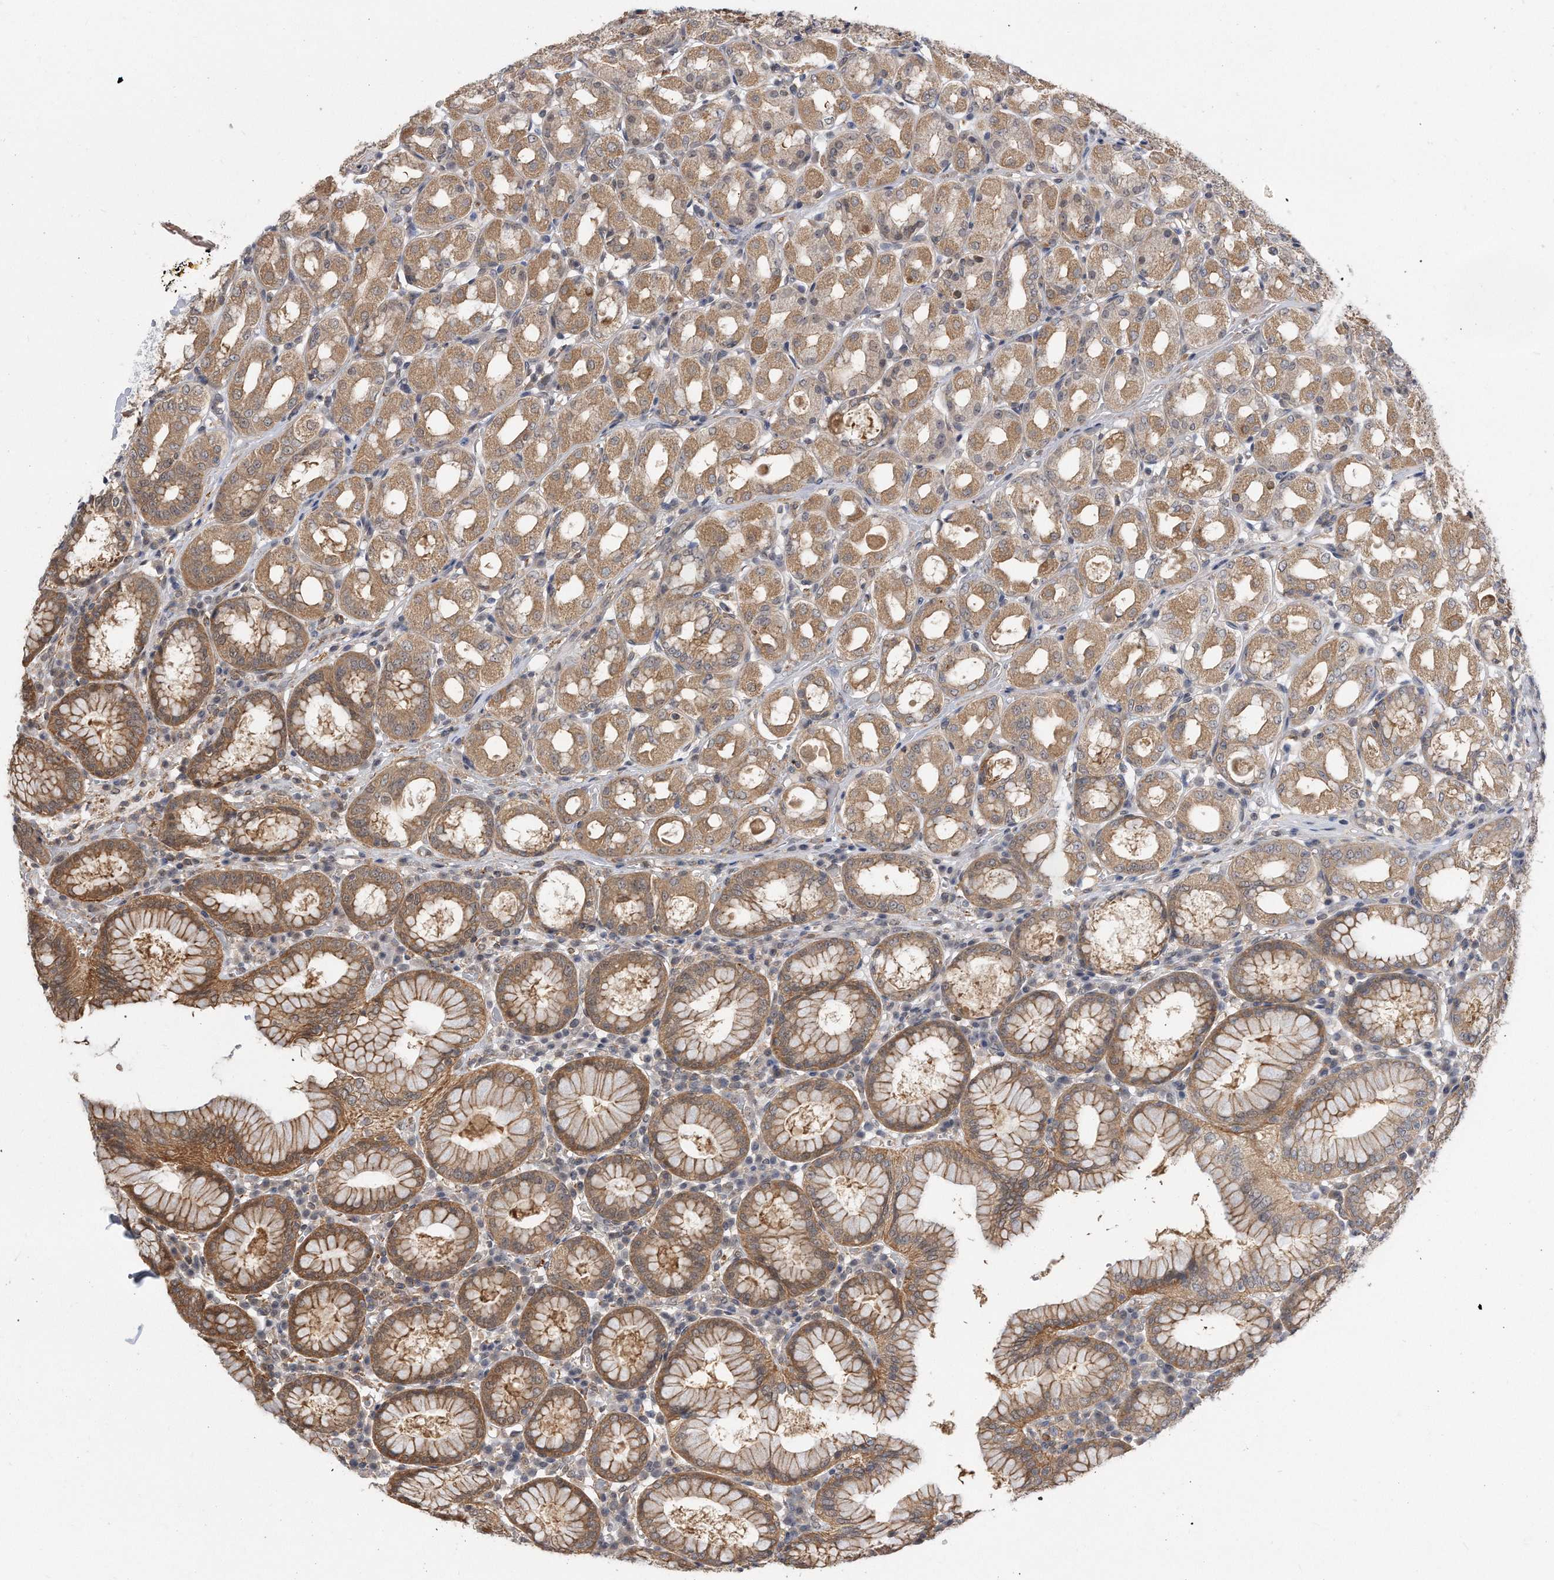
{"staining": {"intensity": "moderate", "quantity": ">75%", "location": "cytoplasmic/membranous"}, "tissue": "stomach", "cell_type": "Glandular cells", "image_type": "normal", "snomed": [{"axis": "morphology", "description": "Normal tissue, NOS"}, {"axis": "topography", "description": "Stomach"}, {"axis": "topography", "description": "Stomach, lower"}], "caption": "Immunohistochemistry image of unremarkable stomach: human stomach stained using immunohistochemistry exhibits medium levels of moderate protein expression localized specifically in the cytoplasmic/membranous of glandular cells, appearing as a cytoplasmic/membranous brown color.", "gene": "TCP1", "patient": {"sex": "female", "age": 56}}